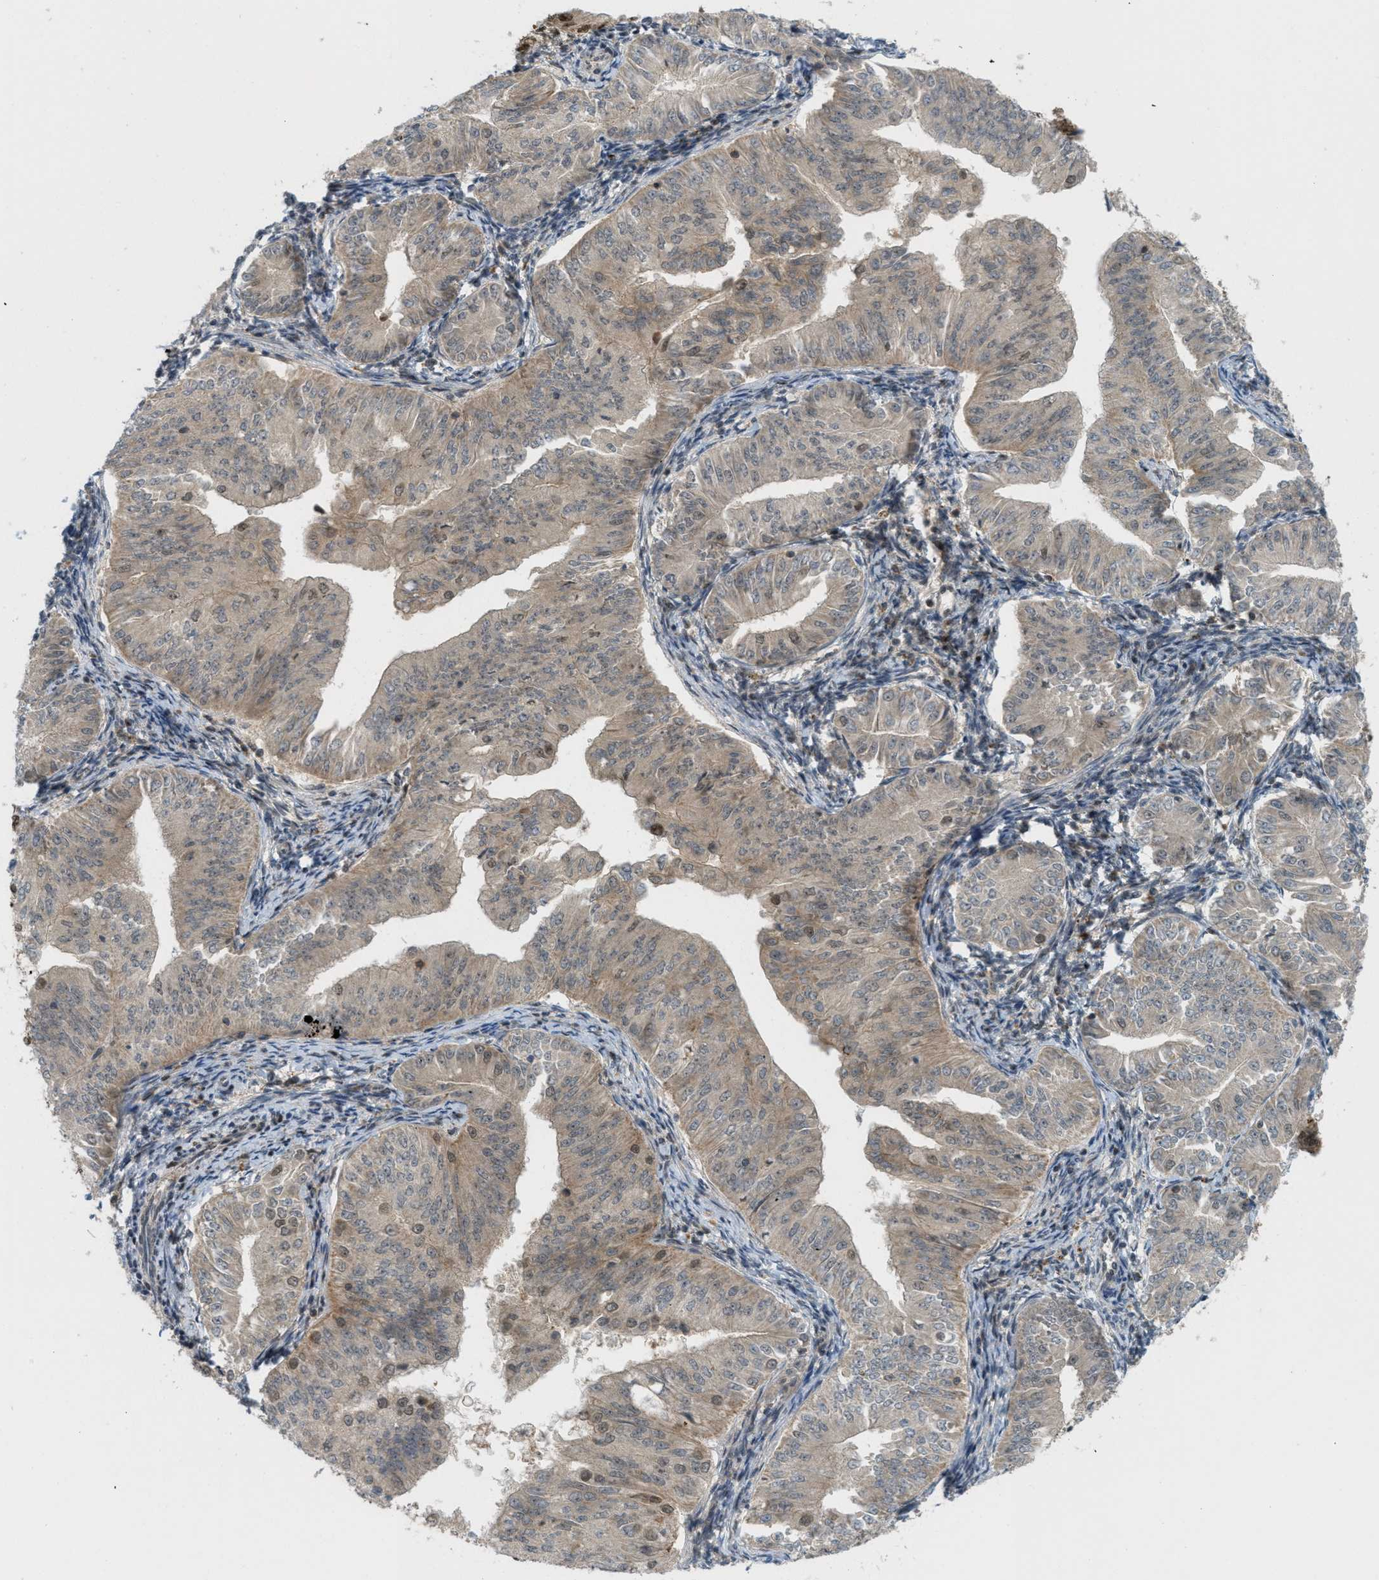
{"staining": {"intensity": "weak", "quantity": "25%-75%", "location": "cytoplasmic/membranous,nuclear"}, "tissue": "endometrial cancer", "cell_type": "Tumor cells", "image_type": "cancer", "snomed": [{"axis": "morphology", "description": "Normal tissue, NOS"}, {"axis": "morphology", "description": "Adenocarcinoma, NOS"}, {"axis": "topography", "description": "Endometrium"}], "caption": "Tumor cells demonstrate low levels of weak cytoplasmic/membranous and nuclear positivity in approximately 25%-75% of cells in human adenocarcinoma (endometrial).", "gene": "TLK1", "patient": {"sex": "female", "age": 53}}